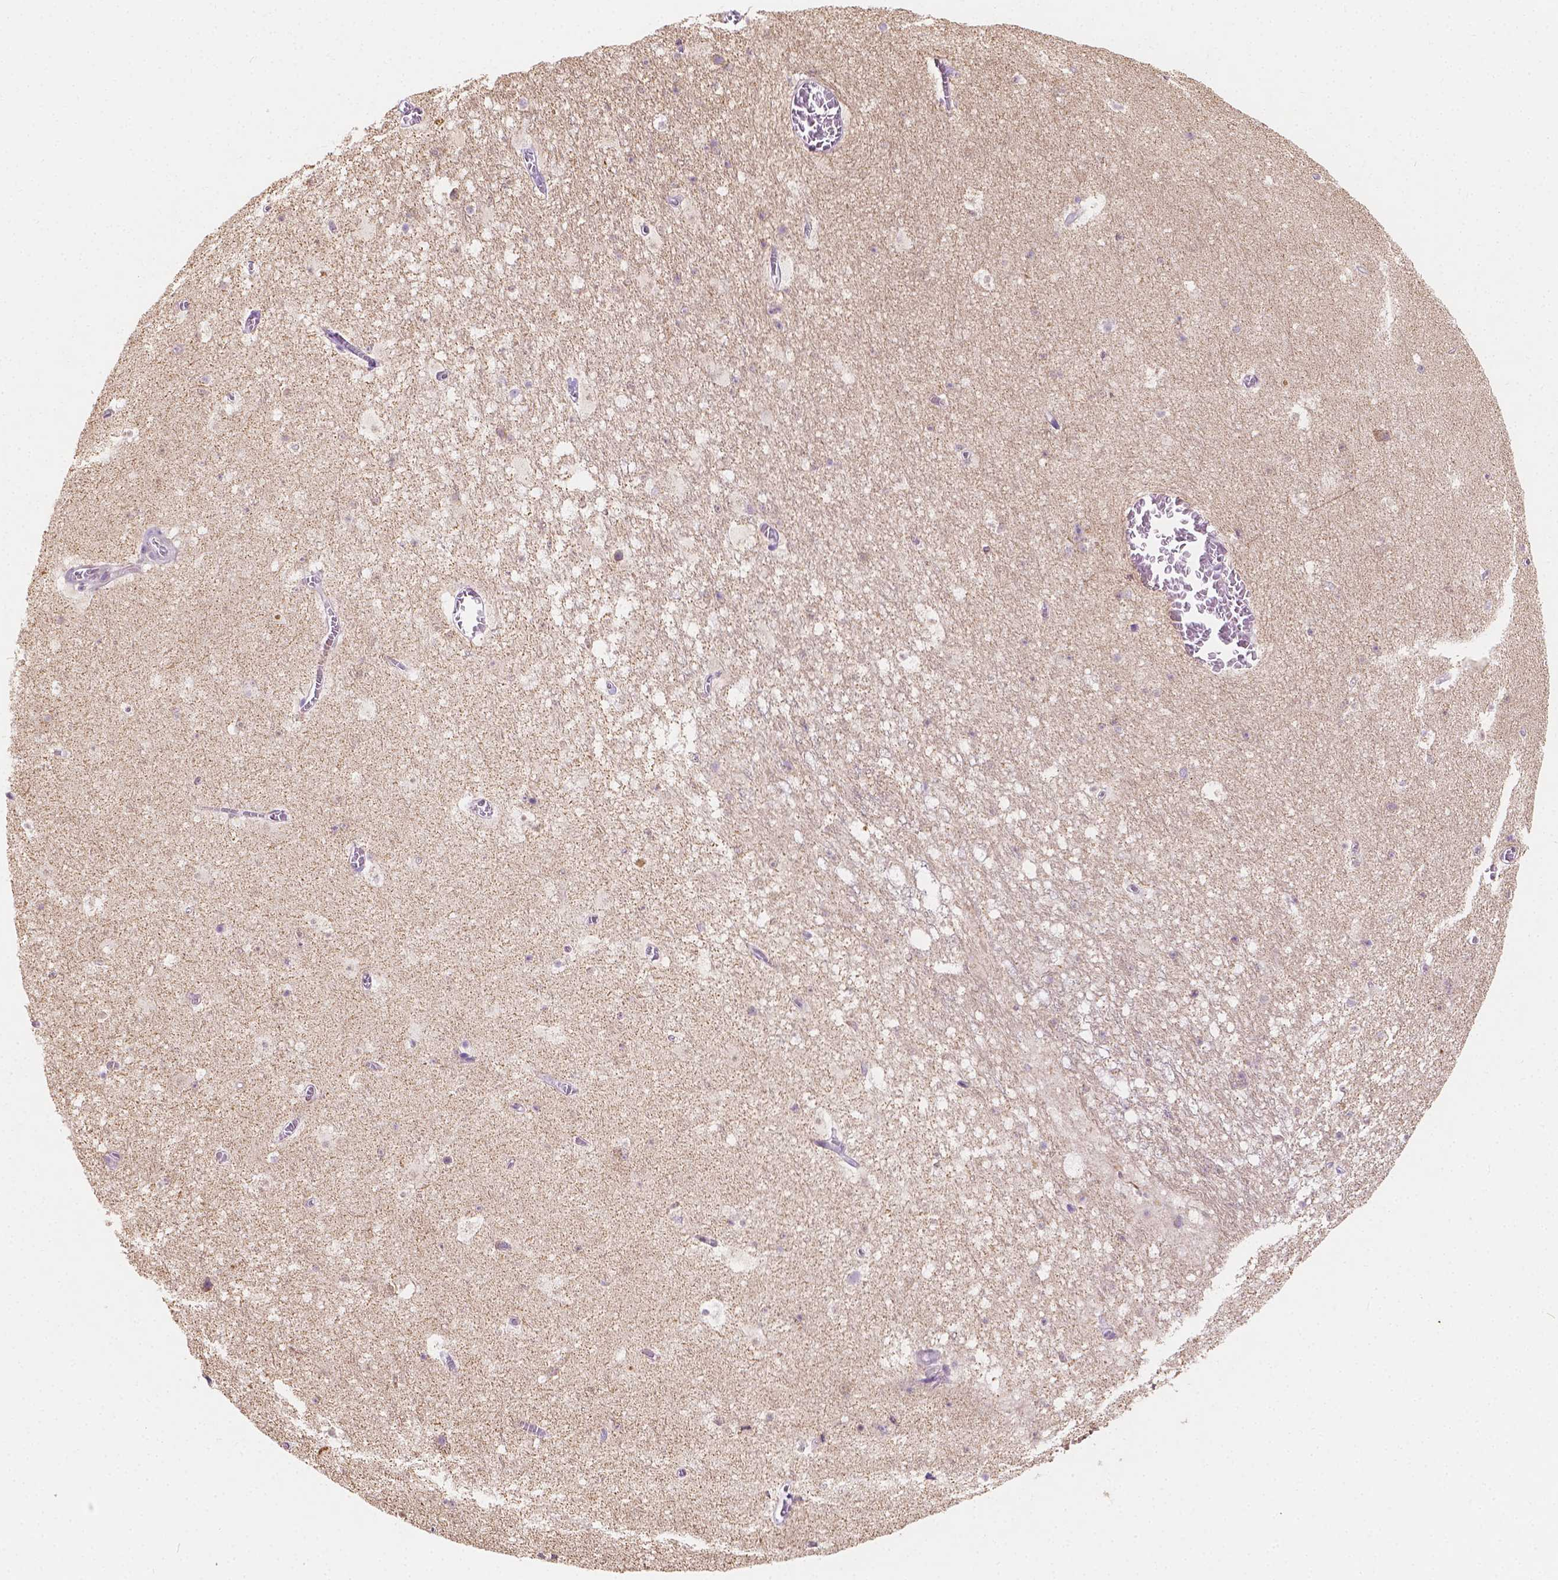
{"staining": {"intensity": "negative", "quantity": "none", "location": "none"}, "tissue": "hippocampus", "cell_type": "Glial cells", "image_type": "normal", "snomed": [{"axis": "morphology", "description": "Normal tissue, NOS"}, {"axis": "topography", "description": "Hippocampus"}], "caption": "The photomicrograph displays no significant staining in glial cells of hippocampus. Brightfield microscopy of IHC stained with DAB (brown) and hematoxylin (blue), captured at high magnification.", "gene": "TMEM130", "patient": {"sex": "female", "age": 42}}